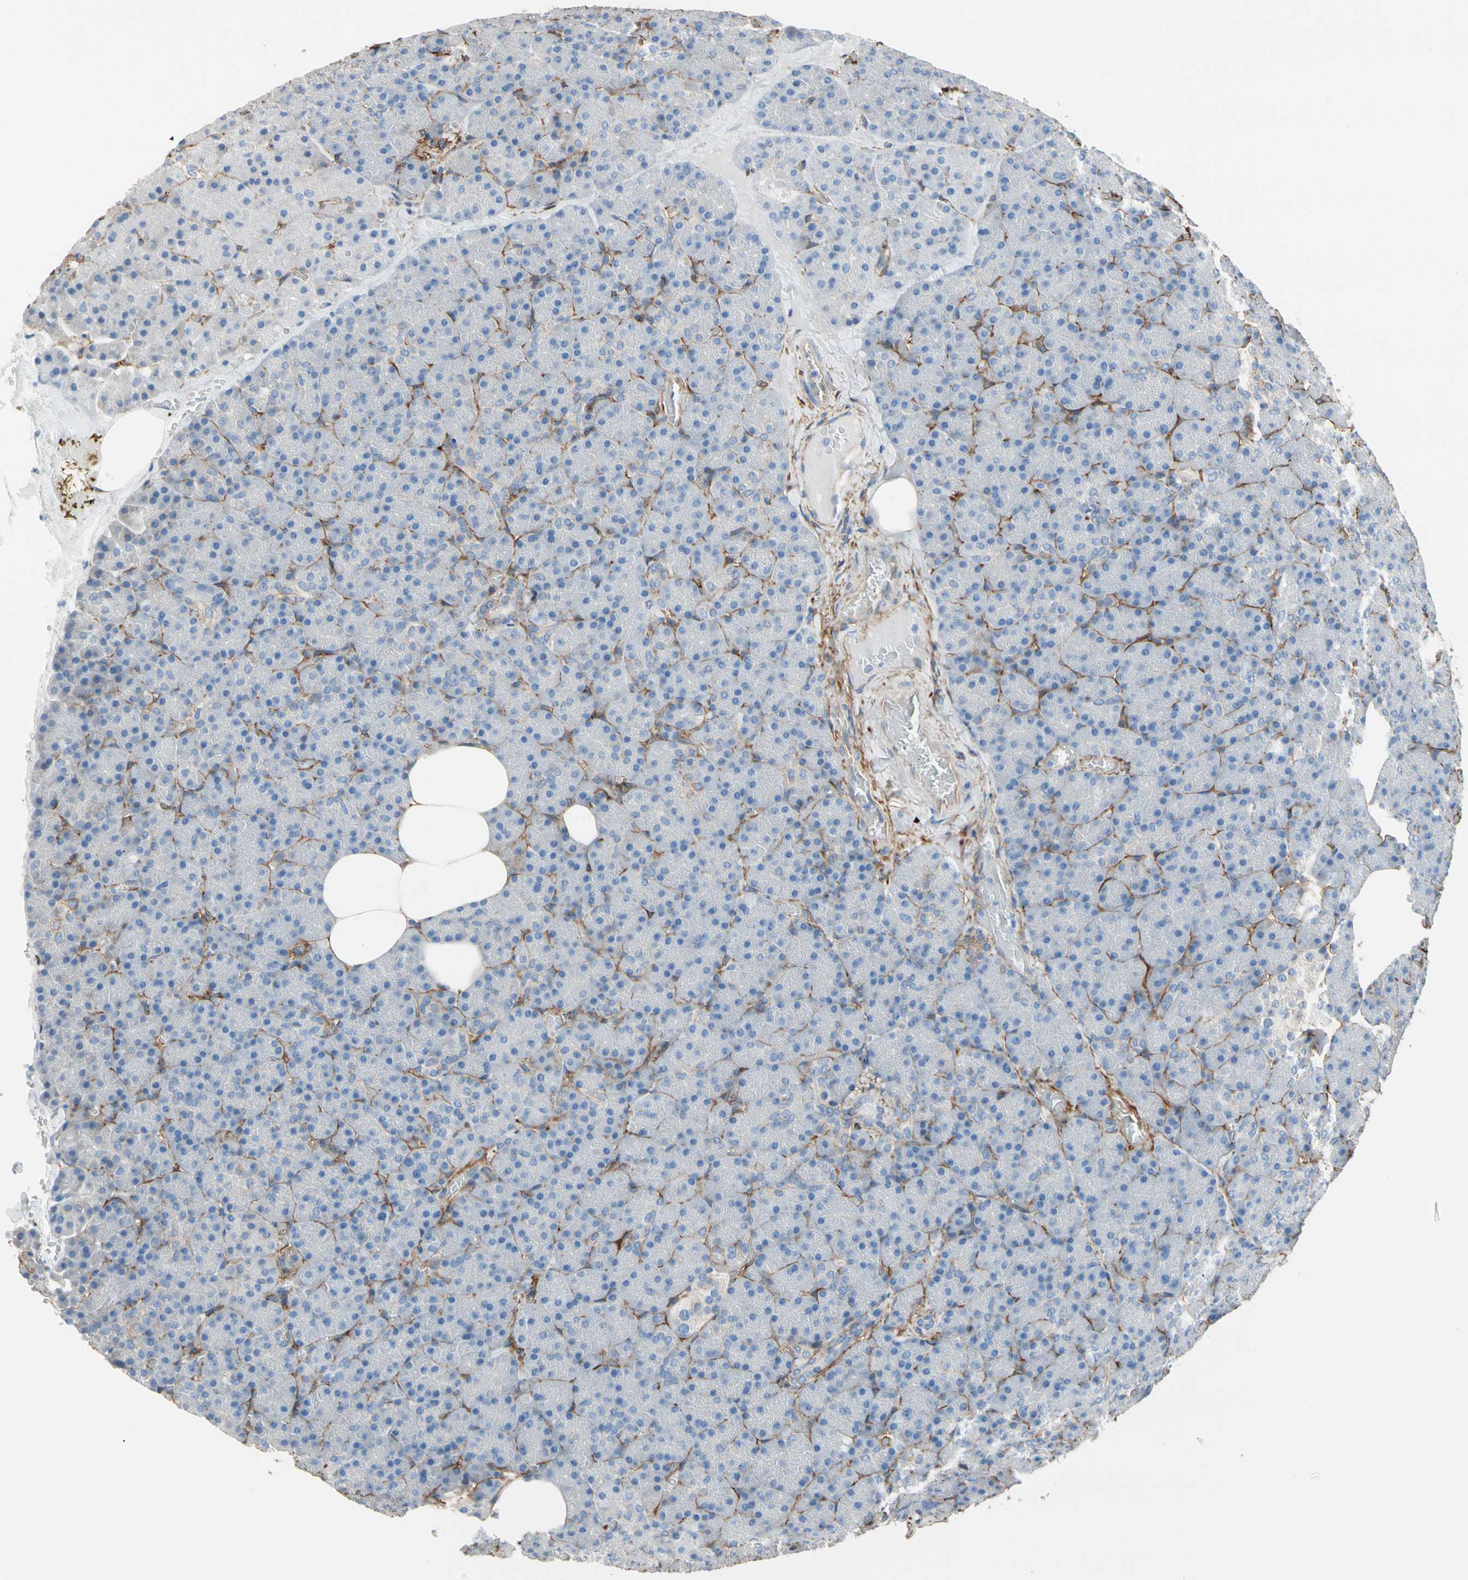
{"staining": {"intensity": "negative", "quantity": "none", "location": "none"}, "tissue": "pancreas", "cell_type": "Exocrine glandular cells", "image_type": "normal", "snomed": [{"axis": "morphology", "description": "Normal tissue, NOS"}, {"axis": "topography", "description": "Pancreas"}], "caption": "Immunohistochemical staining of normal pancreas demonstrates no significant expression in exocrine glandular cells. (DAB (3,3'-diaminobenzidine) immunohistochemistry, high magnification).", "gene": "EPB41L2", "patient": {"sex": "female", "age": 35}}